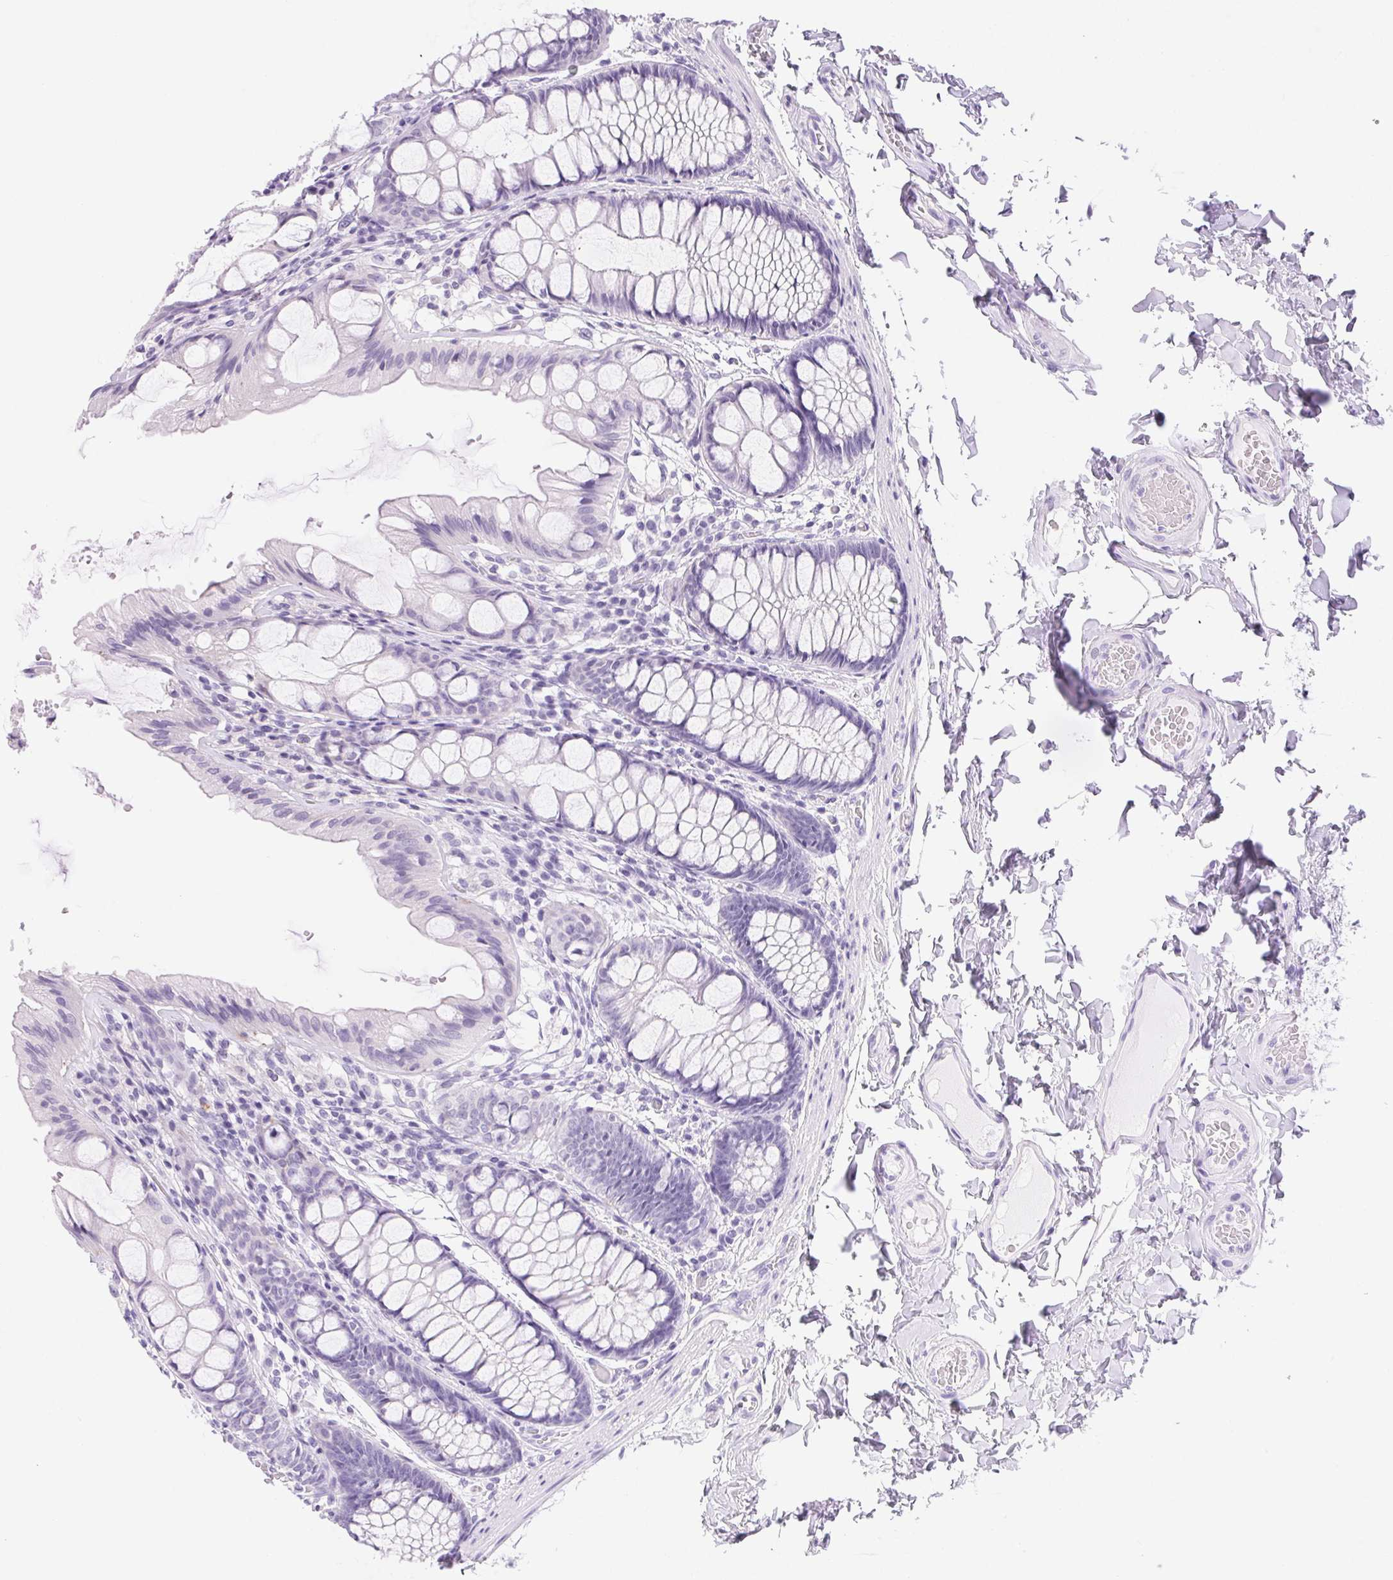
{"staining": {"intensity": "negative", "quantity": "none", "location": "none"}, "tissue": "colon", "cell_type": "Endothelial cells", "image_type": "normal", "snomed": [{"axis": "morphology", "description": "Normal tissue, NOS"}, {"axis": "topography", "description": "Colon"}], "caption": "The immunohistochemistry (IHC) photomicrograph has no significant staining in endothelial cells of colon.", "gene": "CLDN16", "patient": {"sex": "male", "age": 47}}